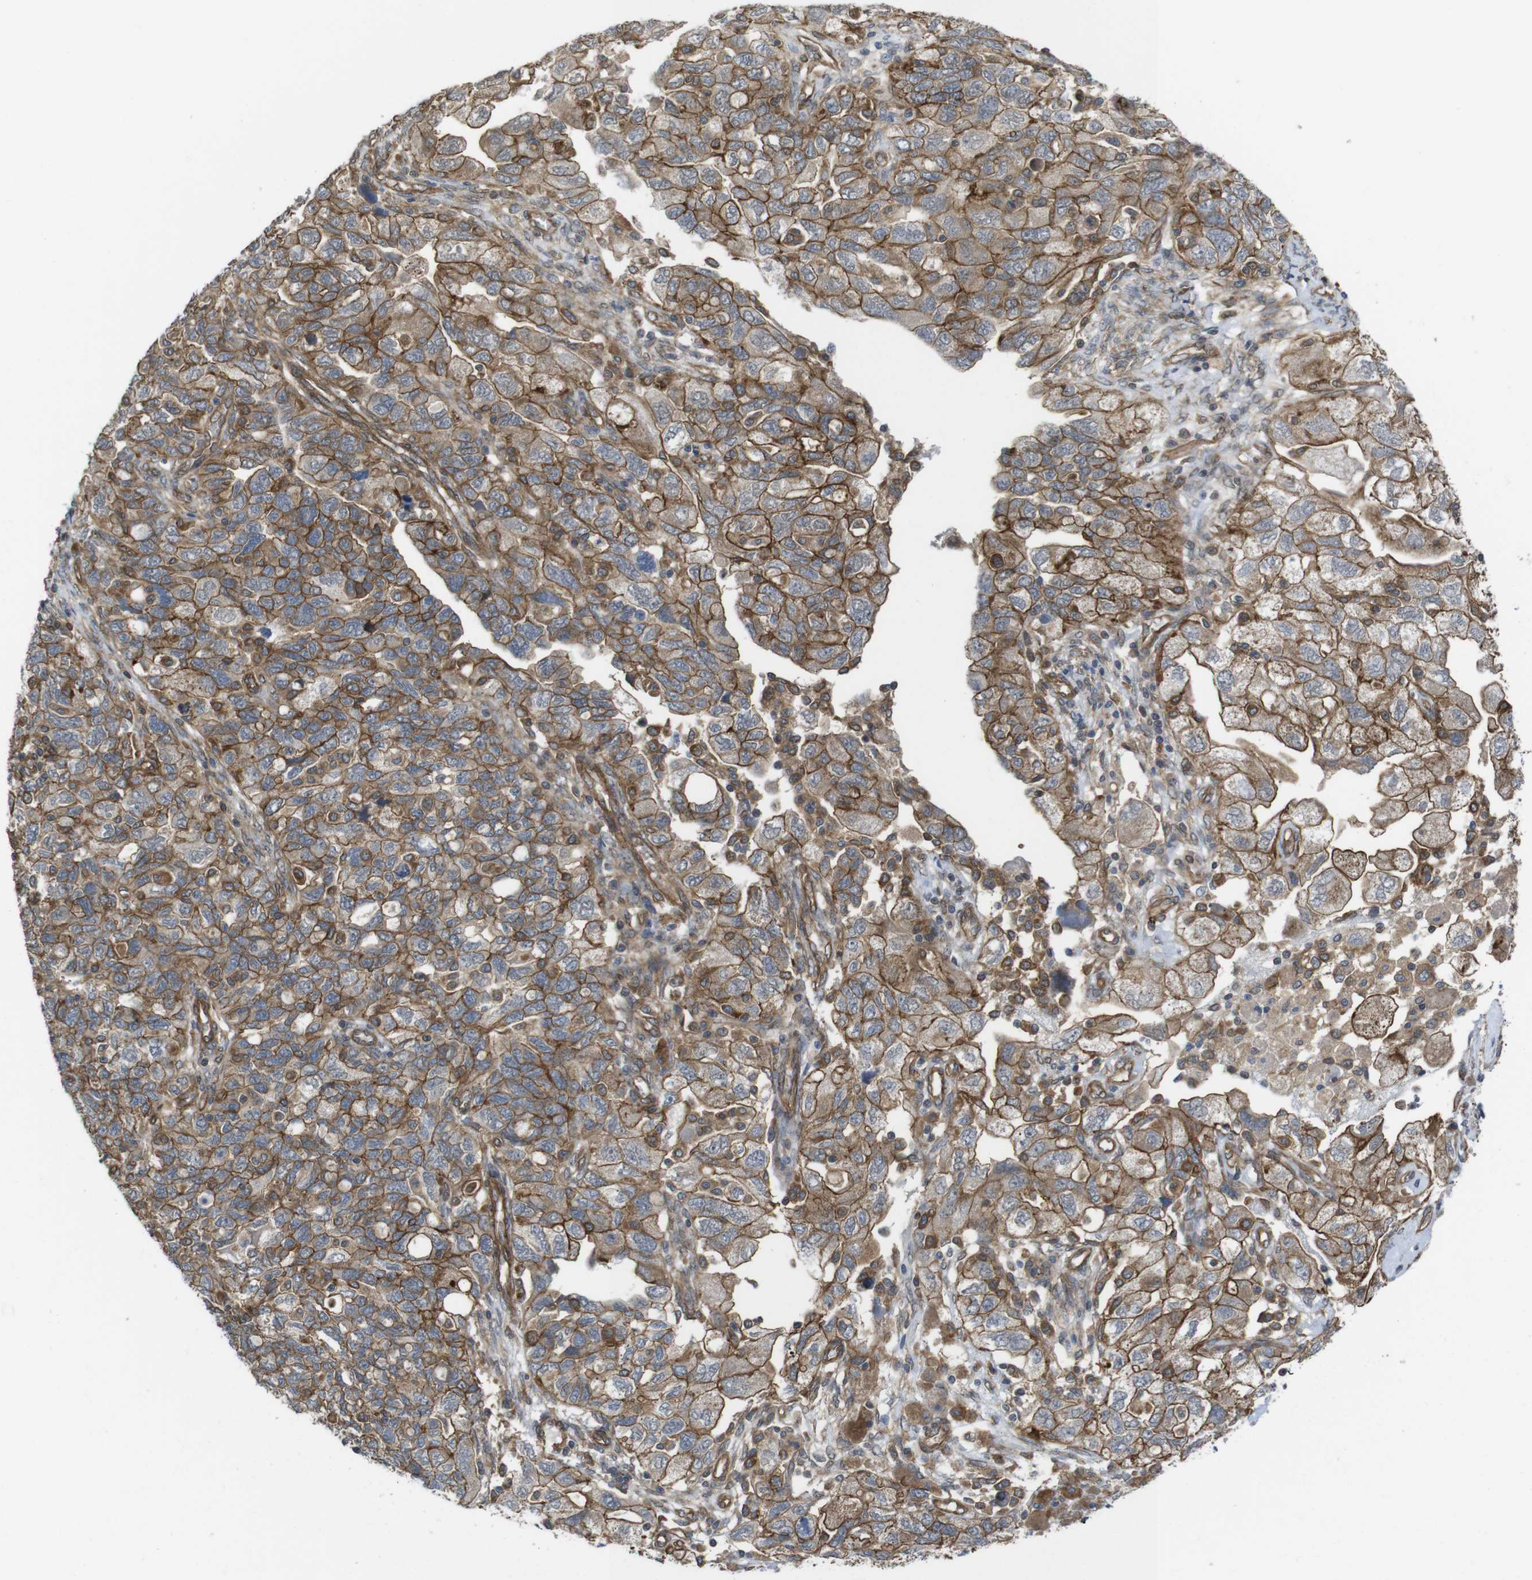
{"staining": {"intensity": "moderate", "quantity": ">75%", "location": "cytoplasmic/membranous"}, "tissue": "ovarian cancer", "cell_type": "Tumor cells", "image_type": "cancer", "snomed": [{"axis": "morphology", "description": "Carcinoma, NOS"}, {"axis": "morphology", "description": "Cystadenocarcinoma, serous, NOS"}, {"axis": "topography", "description": "Ovary"}], "caption": "Moderate cytoplasmic/membranous protein expression is identified in approximately >75% of tumor cells in carcinoma (ovarian).", "gene": "ZDHHC5", "patient": {"sex": "female", "age": 69}}